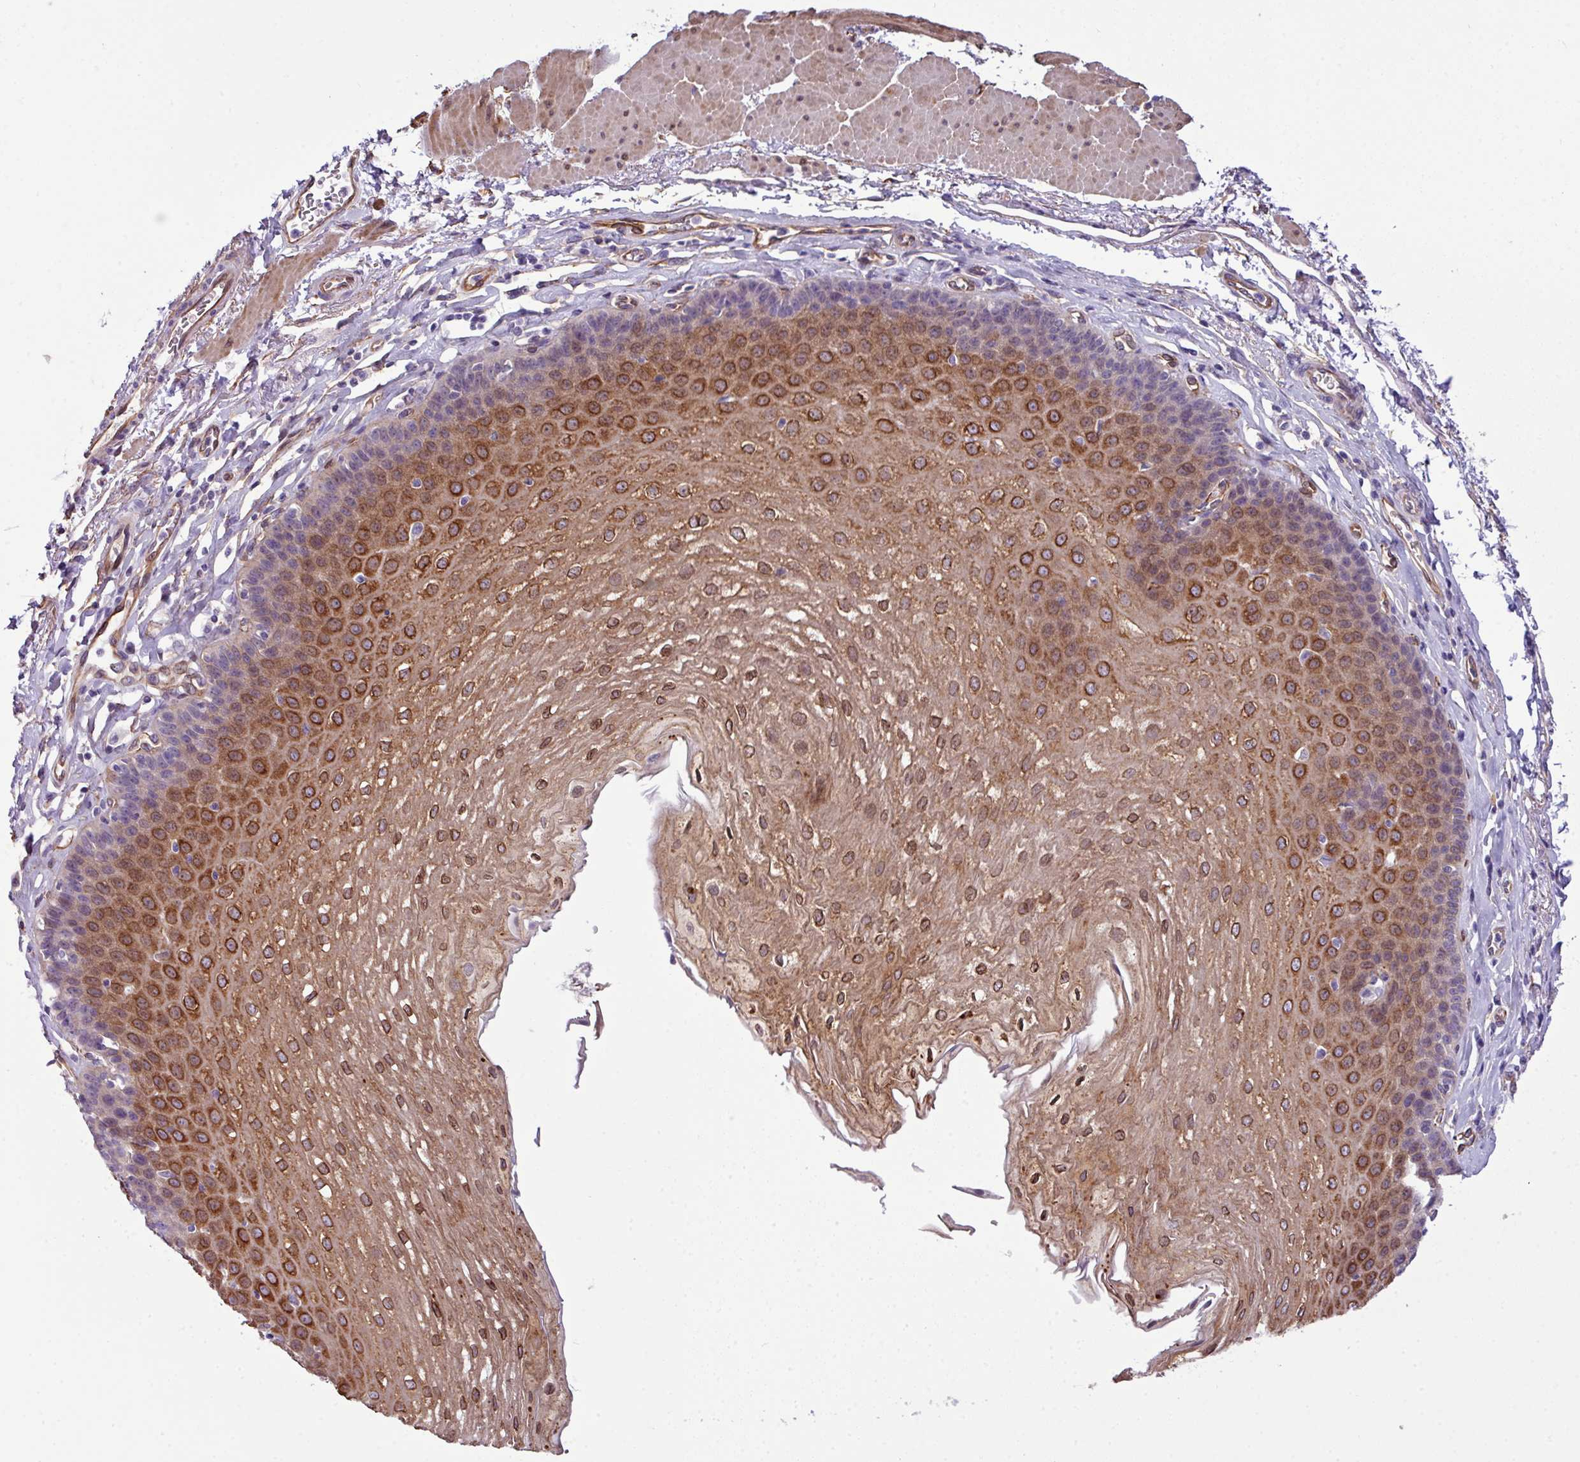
{"staining": {"intensity": "strong", "quantity": "<25%", "location": "cytoplasmic/membranous"}, "tissue": "esophagus", "cell_type": "Squamous epithelial cells", "image_type": "normal", "snomed": [{"axis": "morphology", "description": "Normal tissue, NOS"}, {"axis": "topography", "description": "Esophagus"}], "caption": "Strong cytoplasmic/membranous positivity for a protein is appreciated in approximately <25% of squamous epithelial cells of normal esophagus using immunohistochemistry (IHC).", "gene": "PARD6A", "patient": {"sex": "female", "age": 81}}